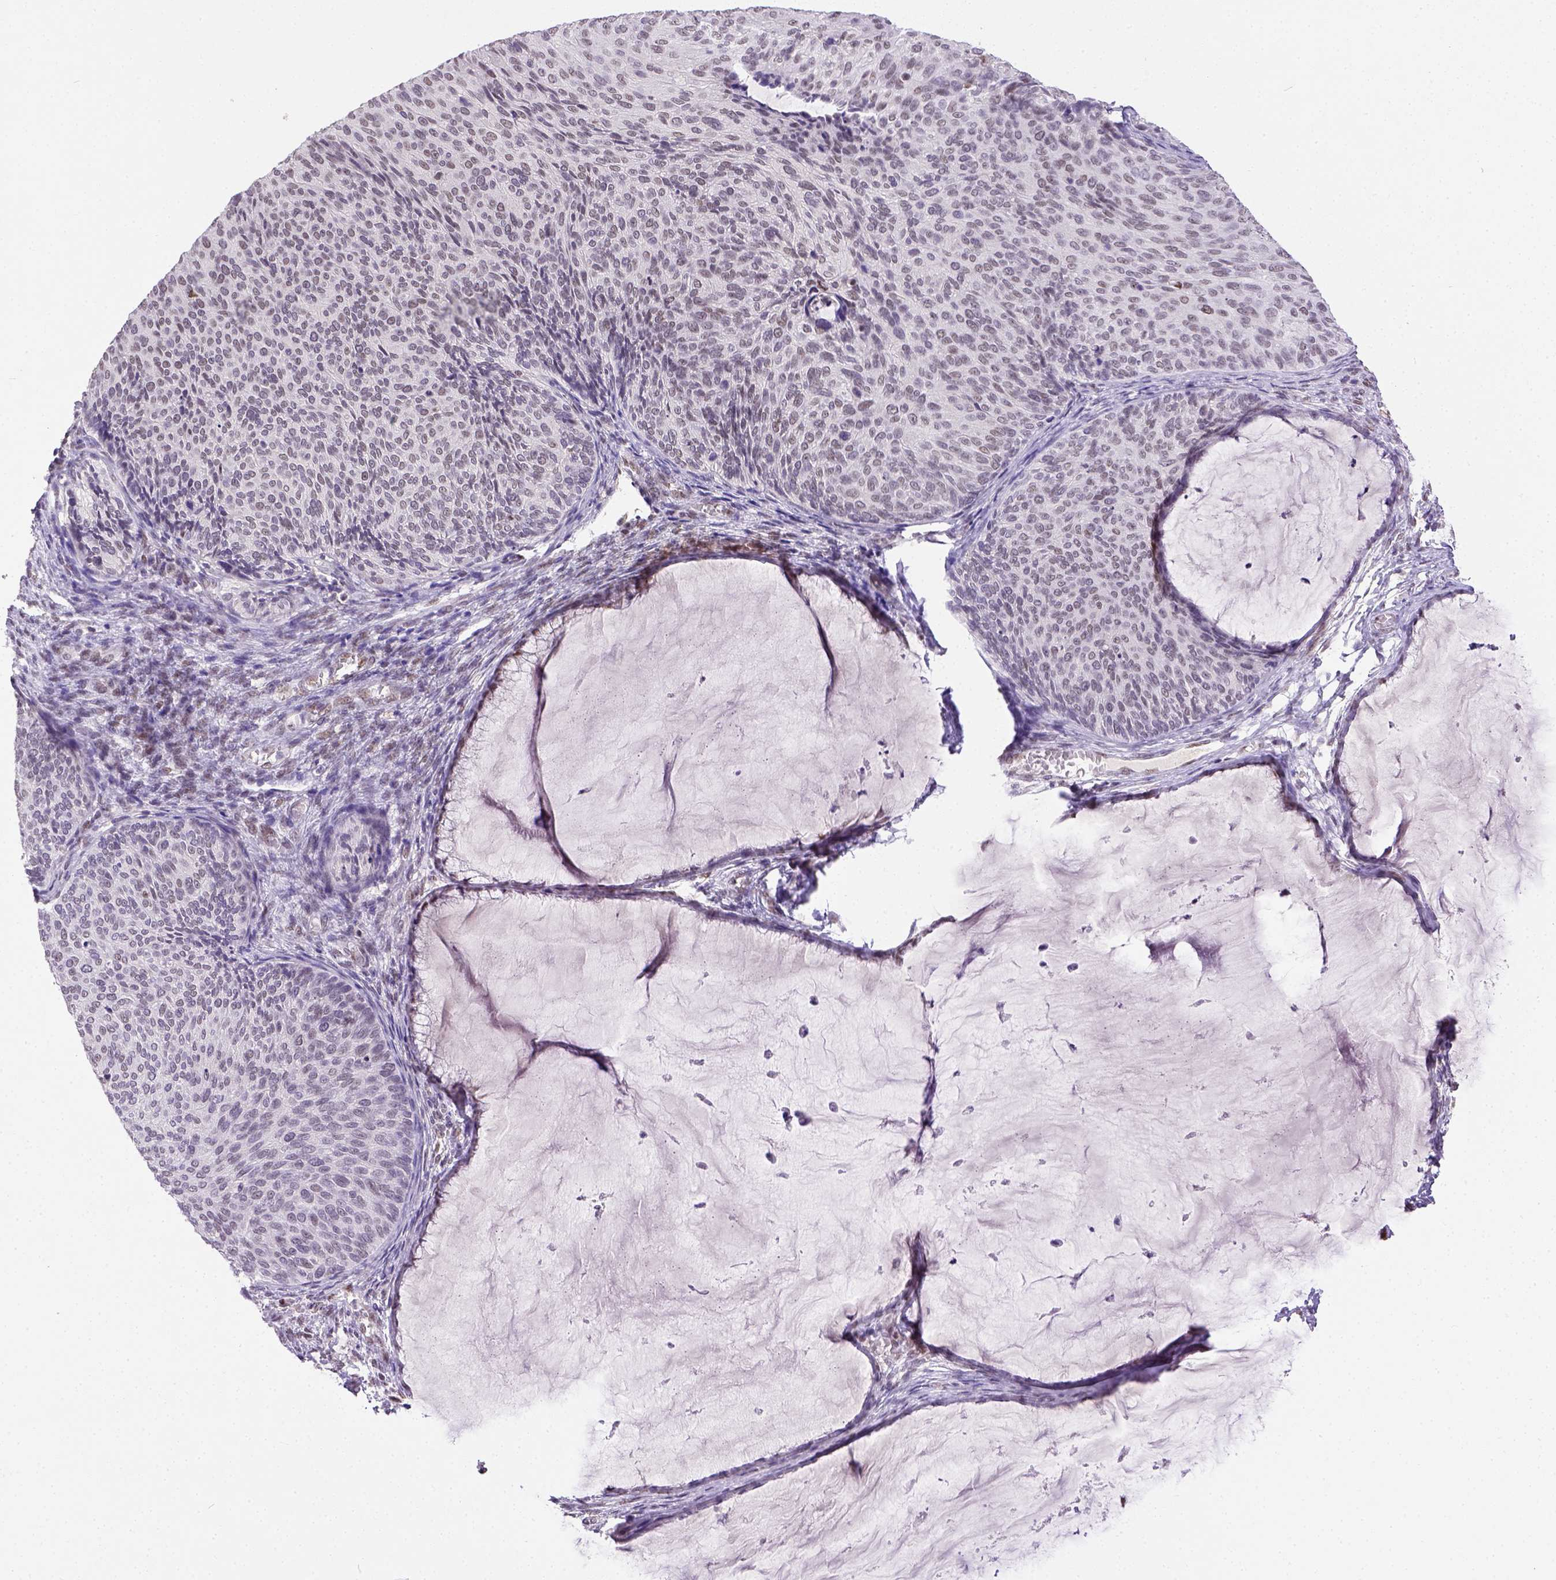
{"staining": {"intensity": "weak", "quantity": "<25%", "location": "nuclear"}, "tissue": "cervical cancer", "cell_type": "Tumor cells", "image_type": "cancer", "snomed": [{"axis": "morphology", "description": "Squamous cell carcinoma, NOS"}, {"axis": "topography", "description": "Cervix"}], "caption": "DAB immunohistochemical staining of squamous cell carcinoma (cervical) reveals no significant expression in tumor cells.", "gene": "ERCC1", "patient": {"sex": "female", "age": 36}}